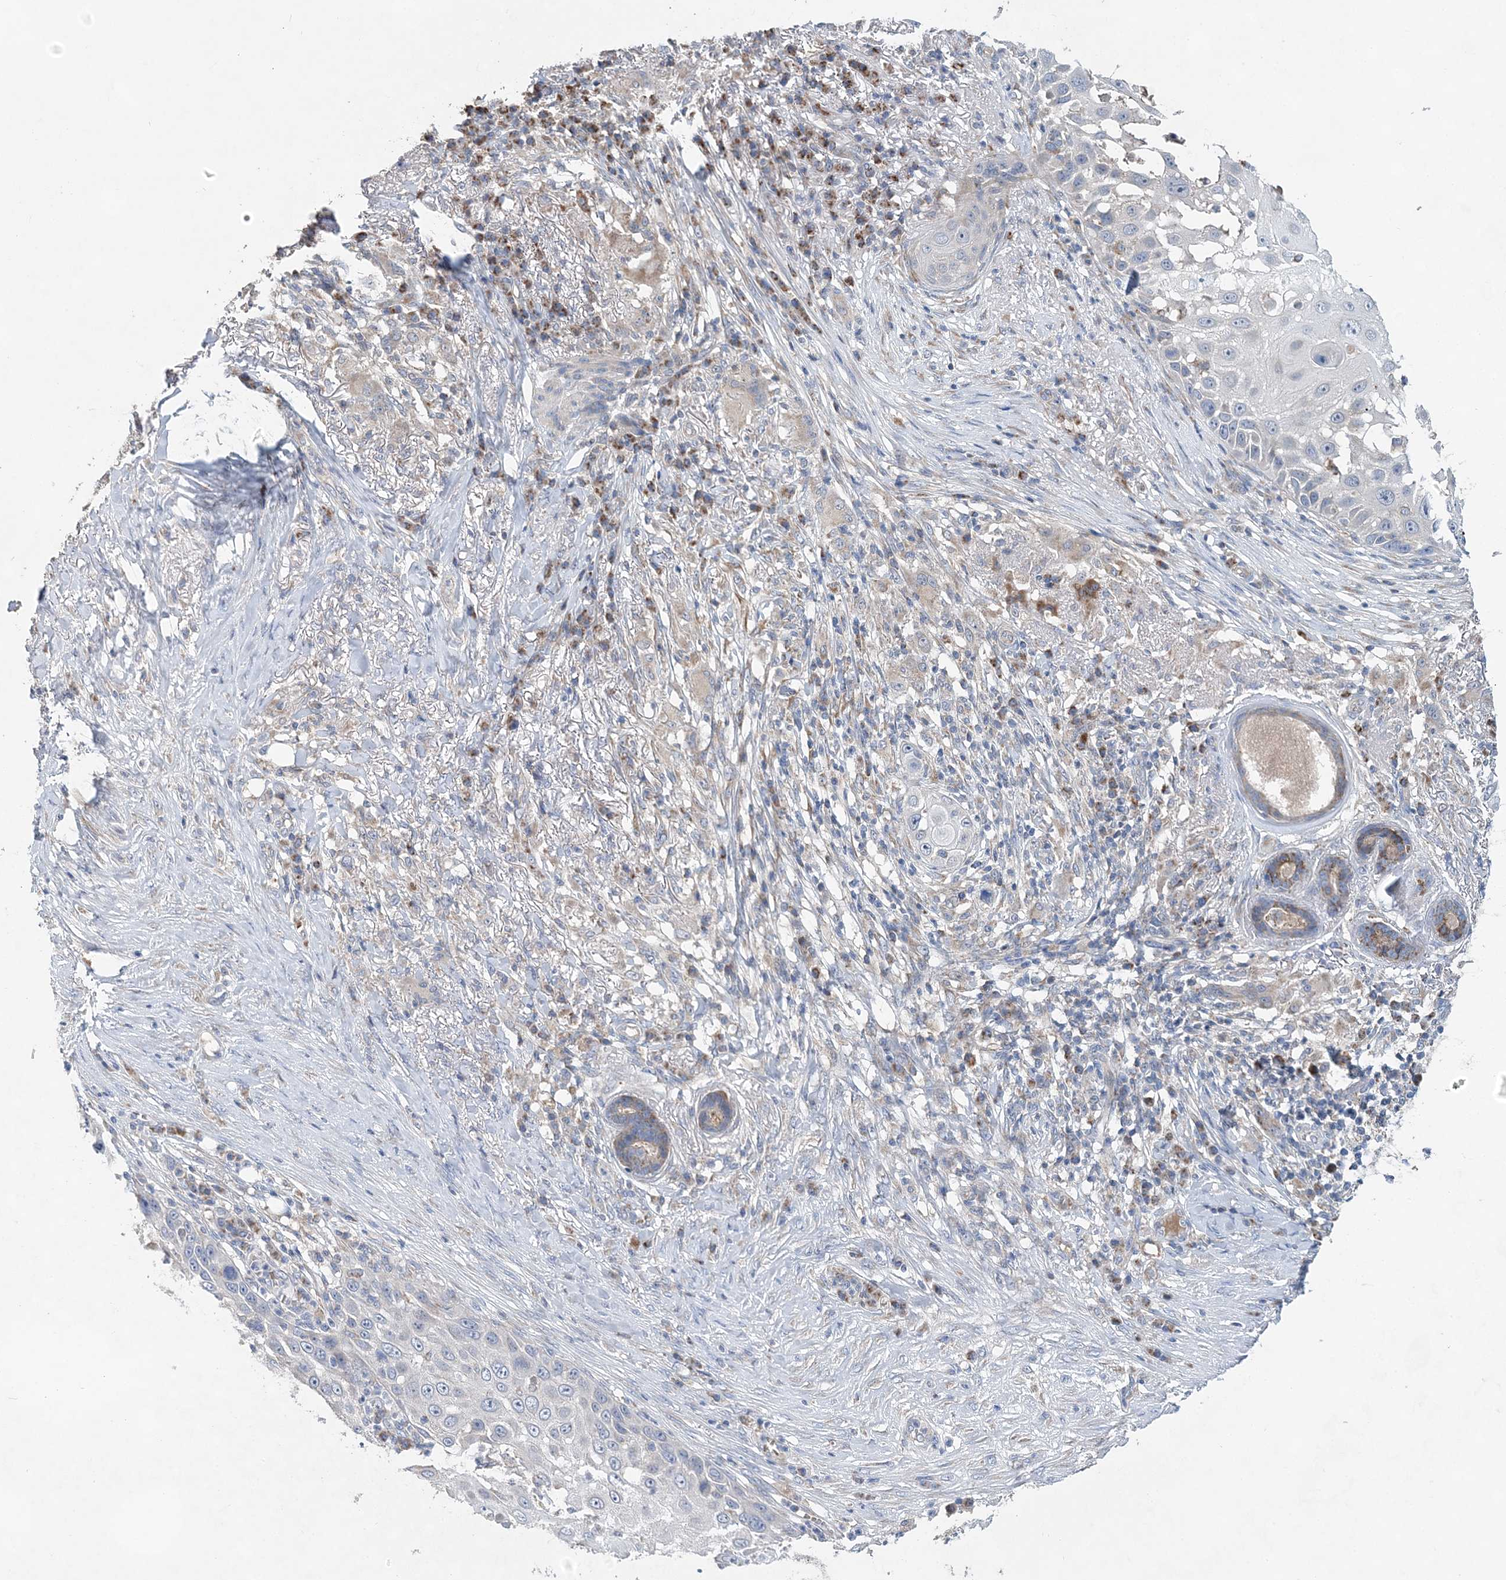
{"staining": {"intensity": "negative", "quantity": "none", "location": "none"}, "tissue": "skin cancer", "cell_type": "Tumor cells", "image_type": "cancer", "snomed": [{"axis": "morphology", "description": "Squamous cell carcinoma, NOS"}, {"axis": "topography", "description": "Skin"}], "caption": "This is a image of immunohistochemistry (IHC) staining of skin squamous cell carcinoma, which shows no positivity in tumor cells.", "gene": "TRAPPC13", "patient": {"sex": "female", "age": 44}}